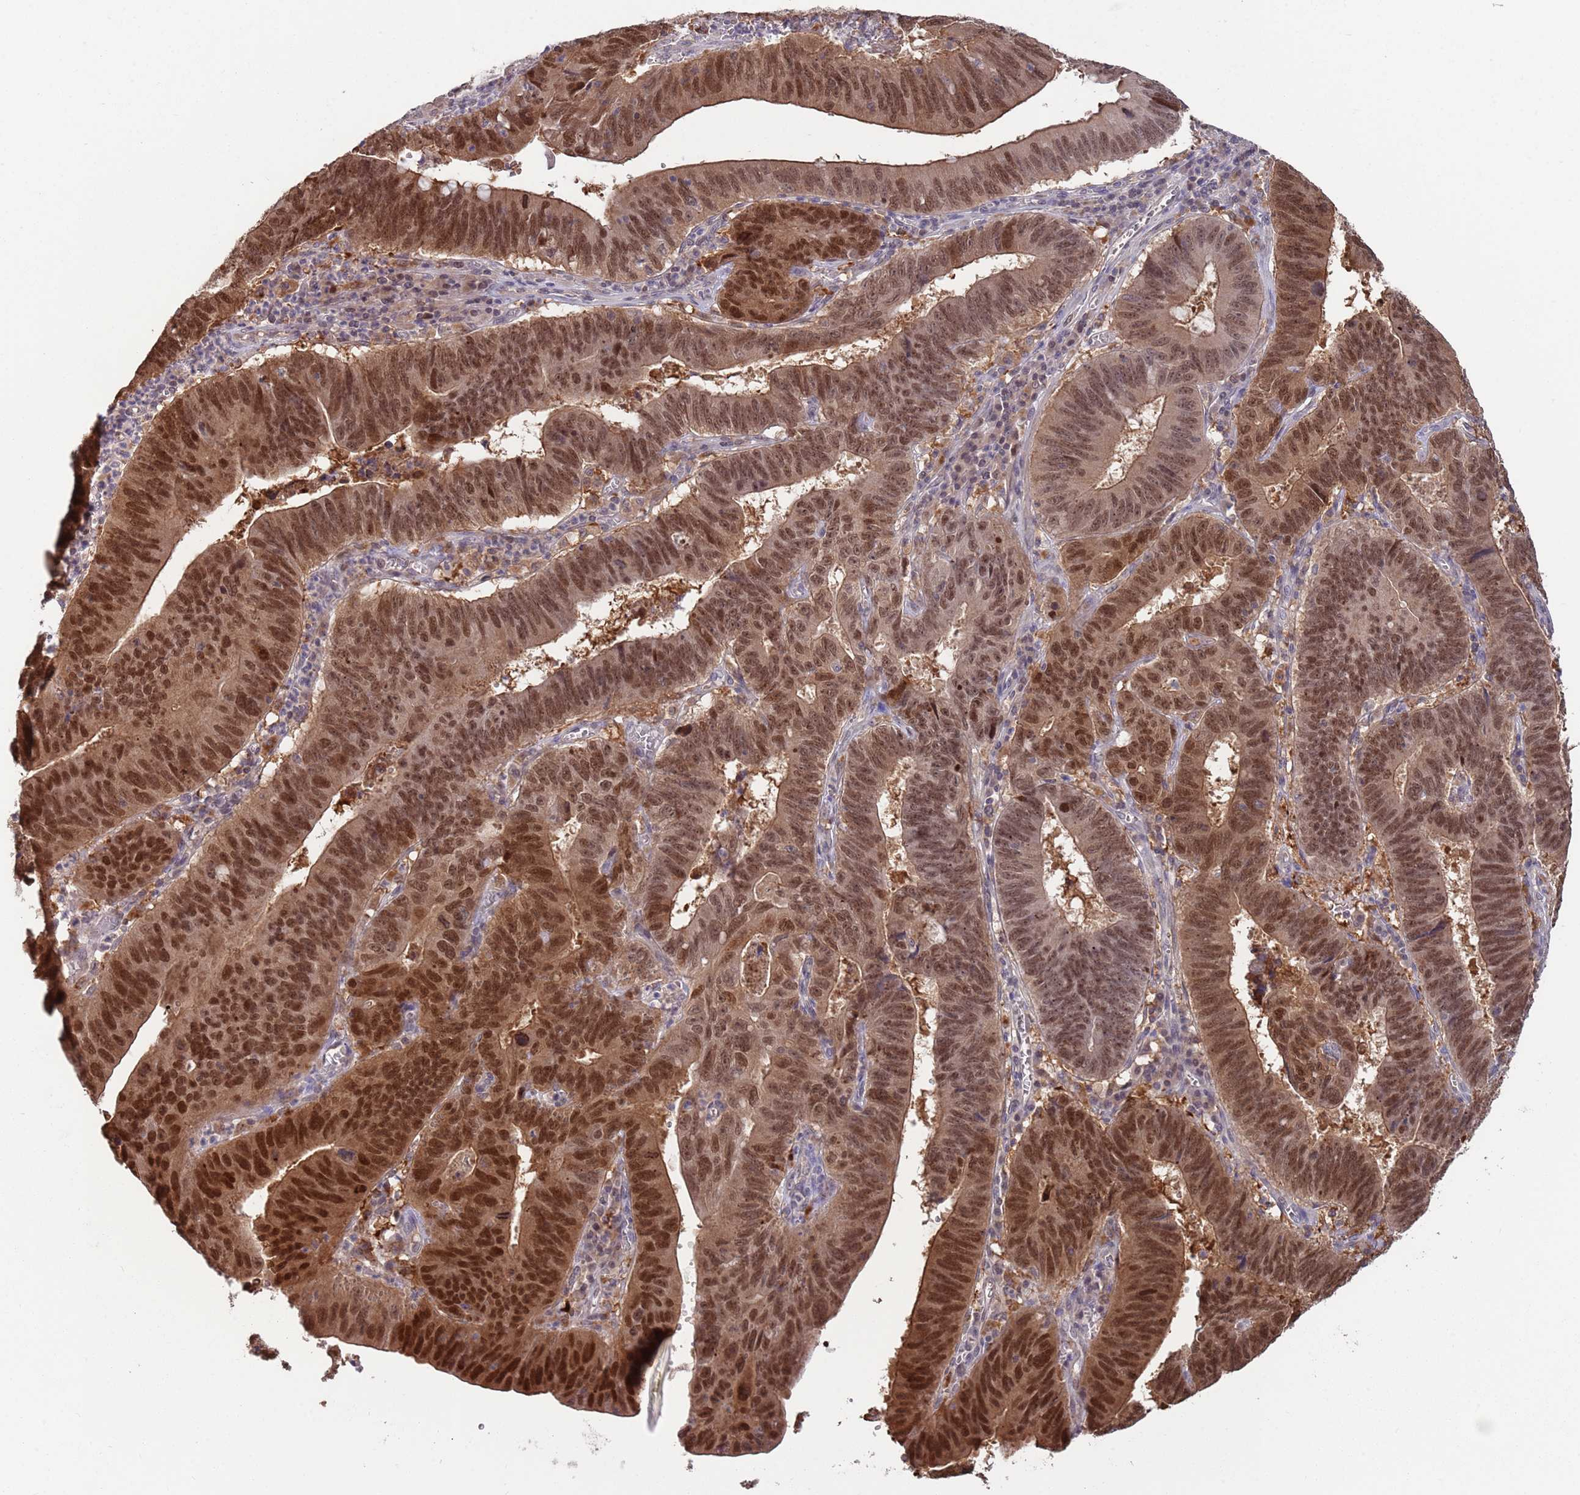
{"staining": {"intensity": "strong", "quantity": ">75%", "location": "nuclear"}, "tissue": "stomach cancer", "cell_type": "Tumor cells", "image_type": "cancer", "snomed": [{"axis": "morphology", "description": "Adenocarcinoma, NOS"}, {"axis": "topography", "description": "Stomach"}], "caption": "Strong nuclear positivity is seen in approximately >75% of tumor cells in stomach adenocarcinoma.", "gene": "SALL1", "patient": {"sex": "male", "age": 59}}